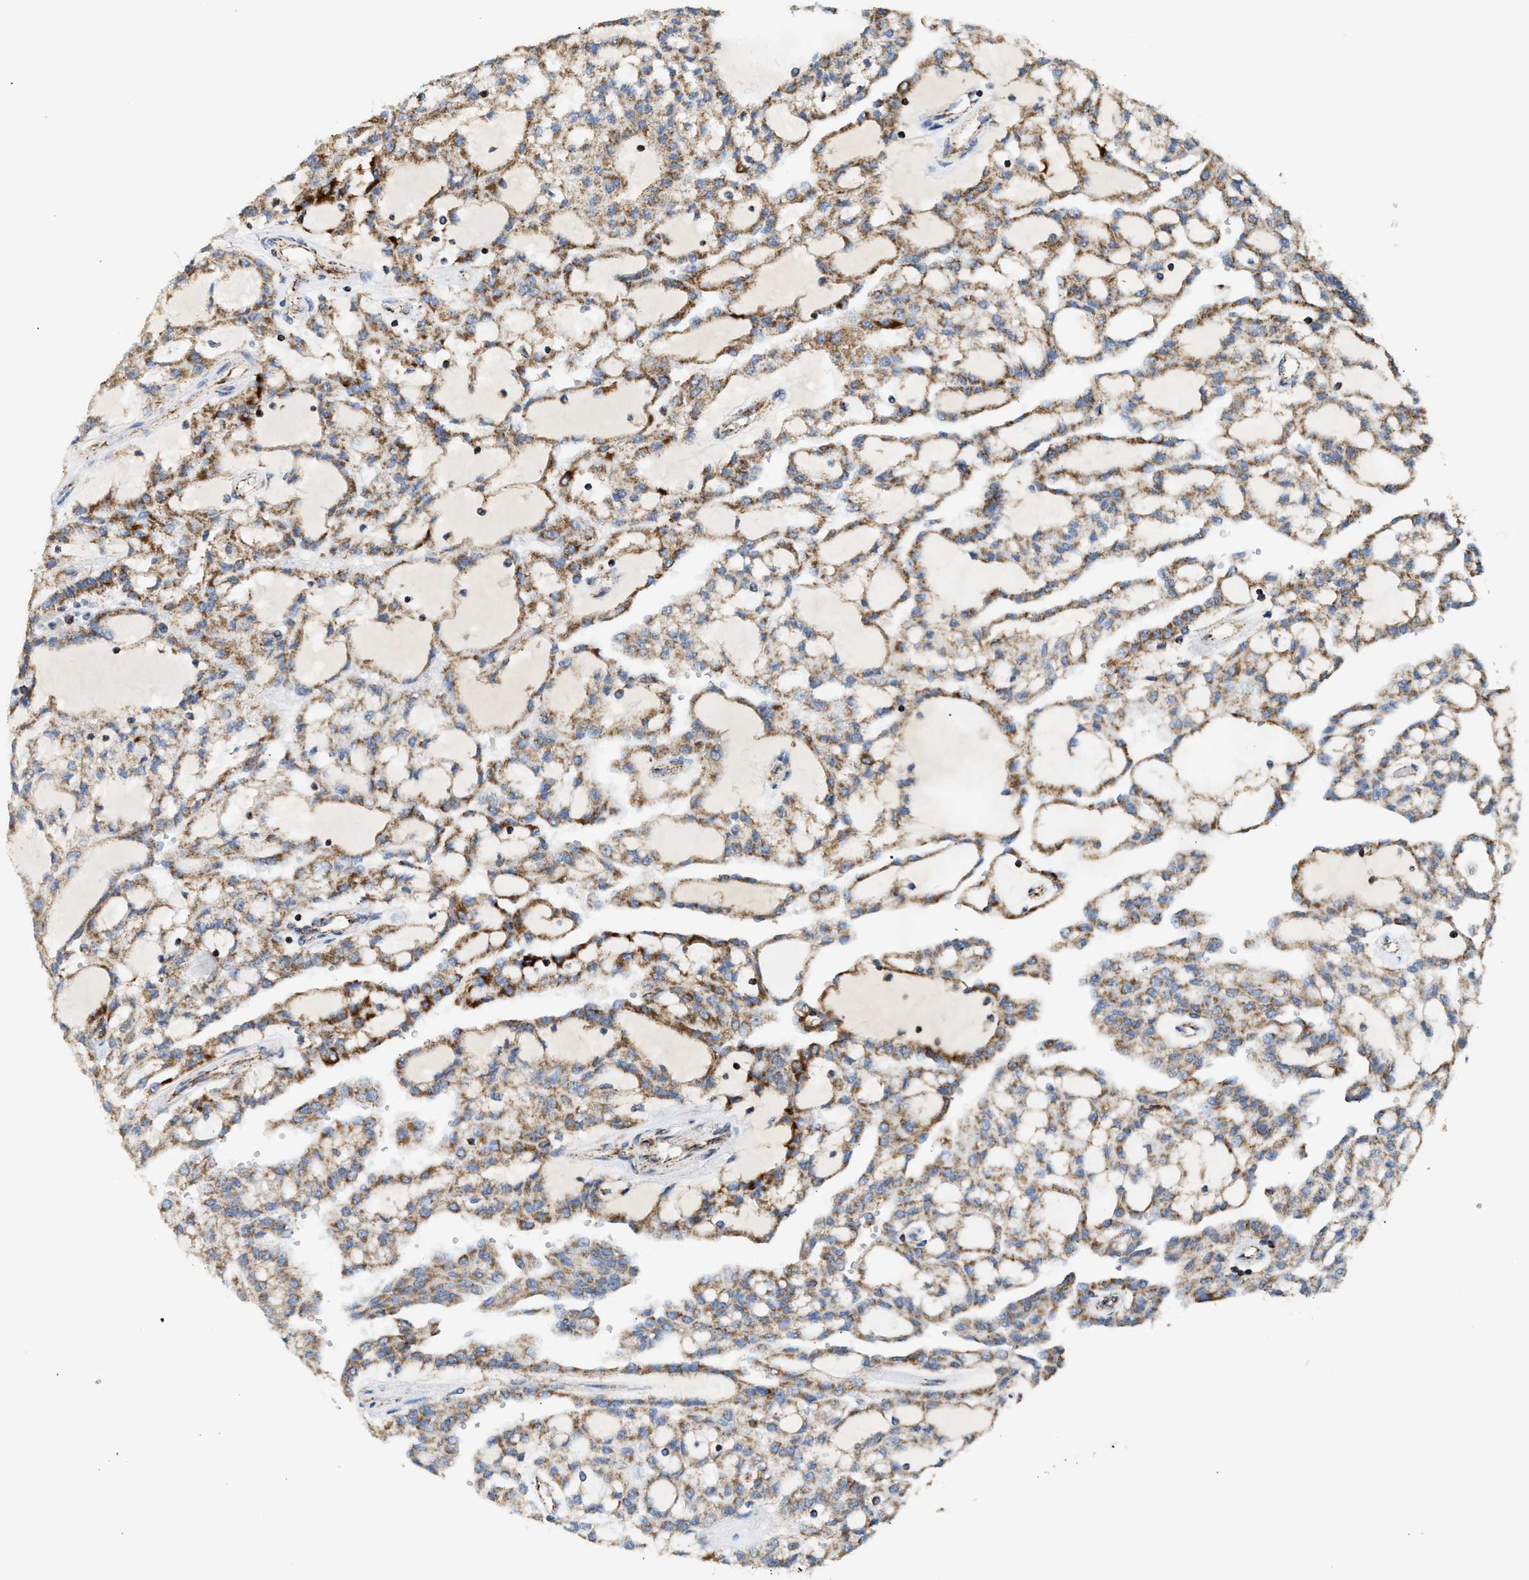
{"staining": {"intensity": "moderate", "quantity": ">75%", "location": "cytoplasmic/membranous"}, "tissue": "renal cancer", "cell_type": "Tumor cells", "image_type": "cancer", "snomed": [{"axis": "morphology", "description": "Adenocarcinoma, NOS"}, {"axis": "topography", "description": "Kidney"}], "caption": "Tumor cells reveal medium levels of moderate cytoplasmic/membranous expression in approximately >75% of cells in human renal adenocarcinoma.", "gene": "OGDH", "patient": {"sex": "male", "age": 63}}